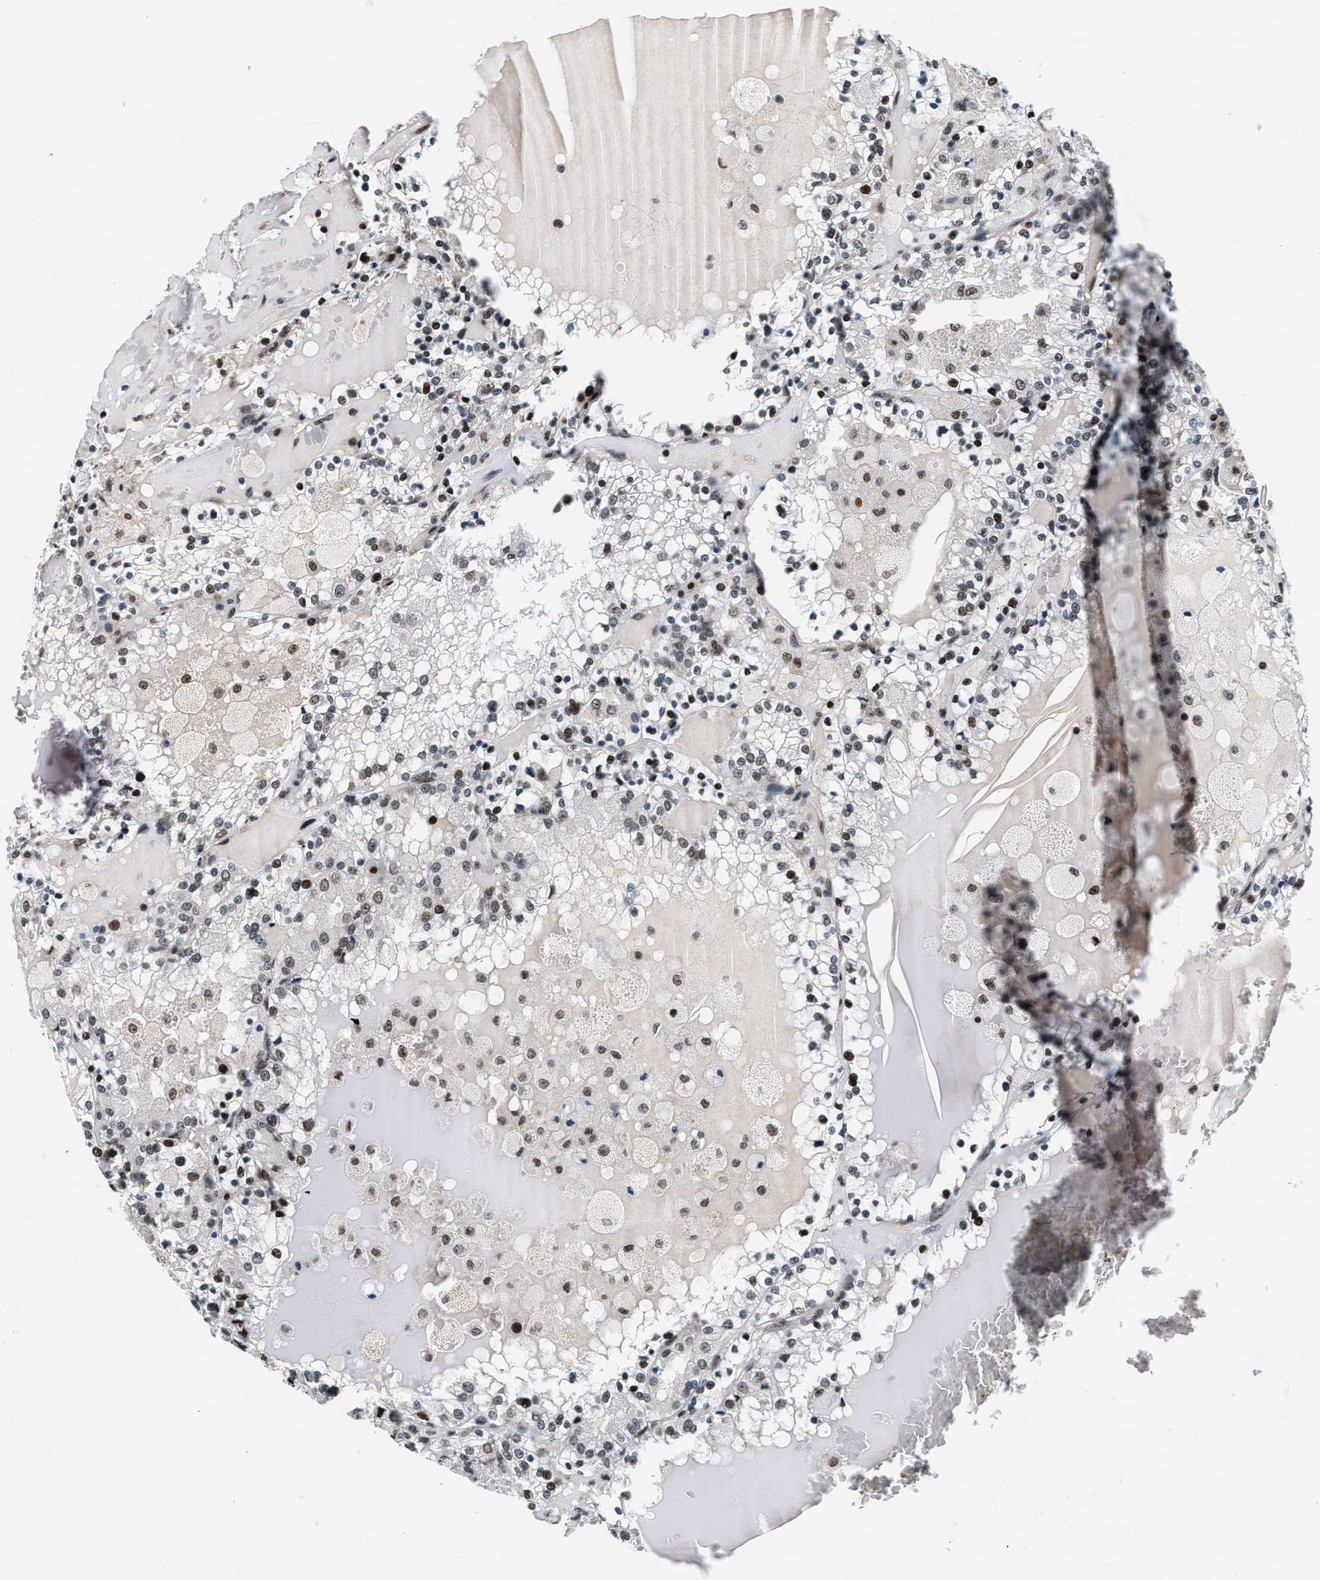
{"staining": {"intensity": "weak", "quantity": "25%-75%", "location": "nuclear"}, "tissue": "renal cancer", "cell_type": "Tumor cells", "image_type": "cancer", "snomed": [{"axis": "morphology", "description": "Adenocarcinoma, NOS"}, {"axis": "topography", "description": "Kidney"}], "caption": "An immunohistochemistry histopathology image of neoplastic tissue is shown. Protein staining in brown highlights weak nuclear positivity in renal cancer within tumor cells. Immunohistochemistry stains the protein of interest in brown and the nuclei are stained blue.", "gene": "PRRC2B", "patient": {"sex": "female", "age": 56}}